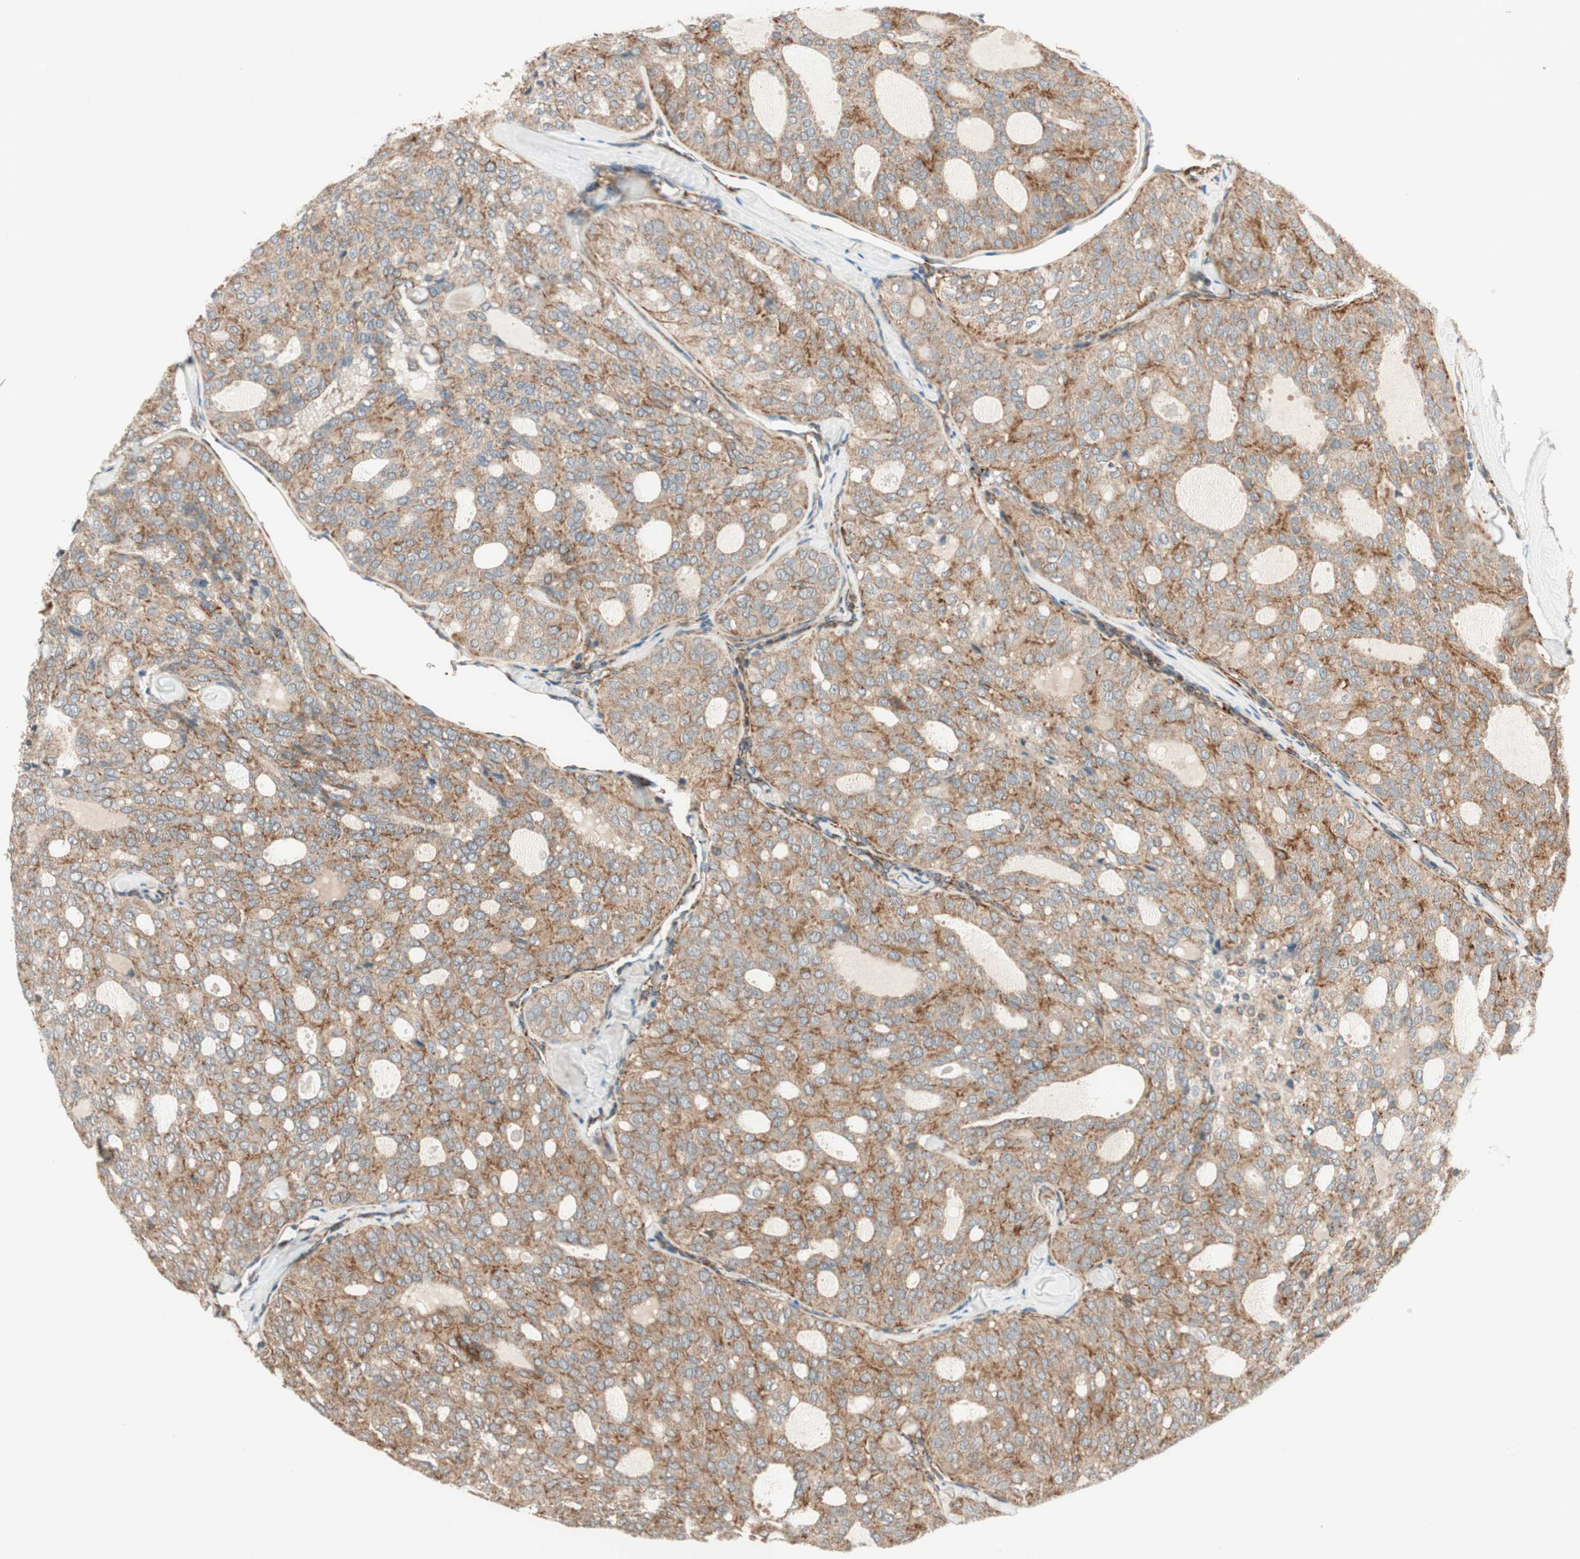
{"staining": {"intensity": "moderate", "quantity": ">75%", "location": "cytoplasmic/membranous"}, "tissue": "thyroid cancer", "cell_type": "Tumor cells", "image_type": "cancer", "snomed": [{"axis": "morphology", "description": "Follicular adenoma carcinoma, NOS"}, {"axis": "topography", "description": "Thyroid gland"}], "caption": "IHC staining of thyroid cancer, which demonstrates medium levels of moderate cytoplasmic/membranous positivity in approximately >75% of tumor cells indicating moderate cytoplasmic/membranous protein expression. The staining was performed using DAB (3,3'-diaminobenzidine) (brown) for protein detection and nuclei were counterstained in hematoxylin (blue).", "gene": "AKAP1", "patient": {"sex": "male", "age": 75}}